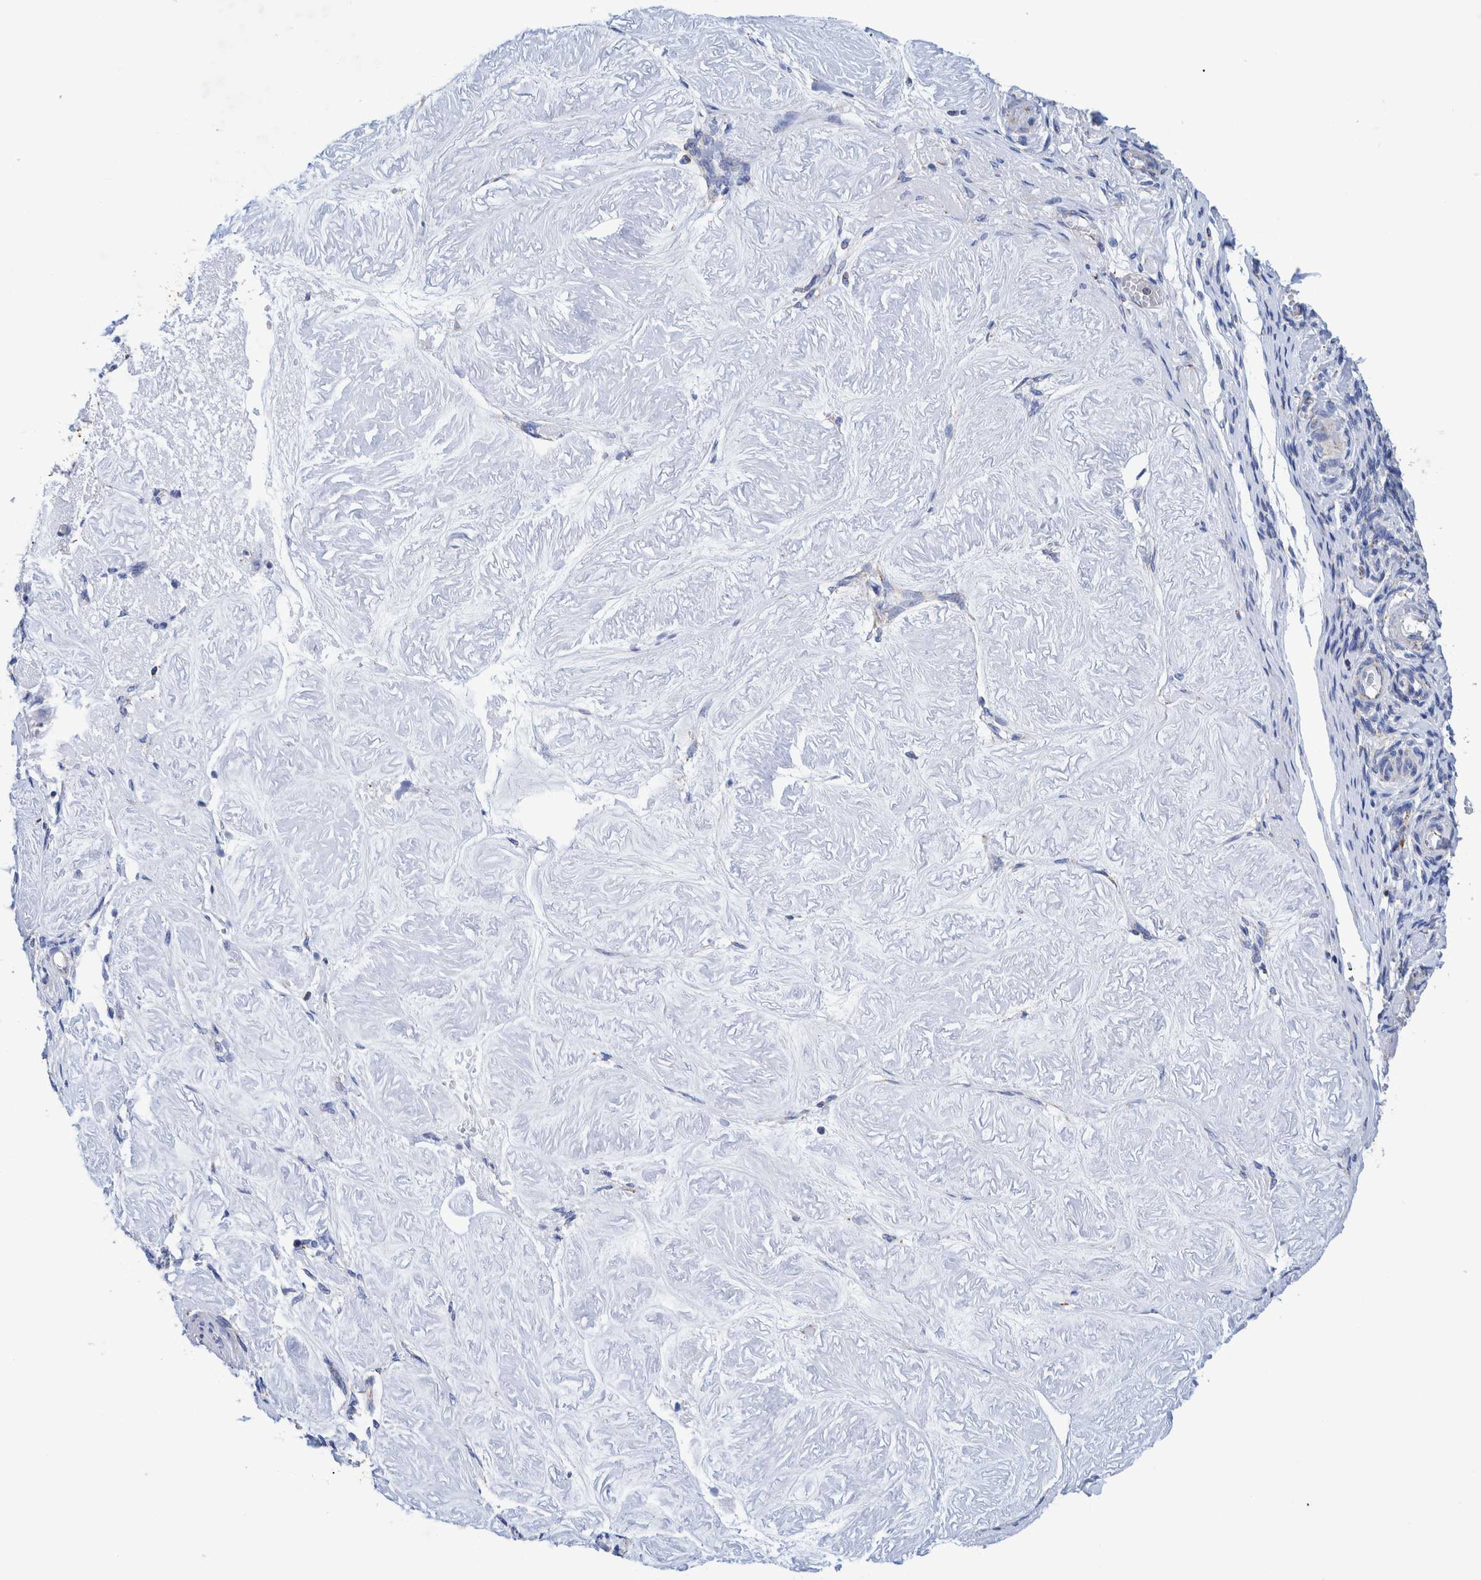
{"staining": {"intensity": "moderate", "quantity": "25%-75%", "location": "cytoplasmic/membranous"}, "tissue": "adipose tissue", "cell_type": "Adipocytes", "image_type": "normal", "snomed": [{"axis": "morphology", "description": "Normal tissue, NOS"}, {"axis": "topography", "description": "Vascular tissue"}, {"axis": "topography", "description": "Fallopian tube"}, {"axis": "topography", "description": "Ovary"}], "caption": "Immunohistochemical staining of unremarkable adipose tissue shows moderate cytoplasmic/membranous protein staining in about 25%-75% of adipocytes. (DAB IHC with brightfield microscopy, high magnification).", "gene": "DECR1", "patient": {"sex": "female", "age": 67}}